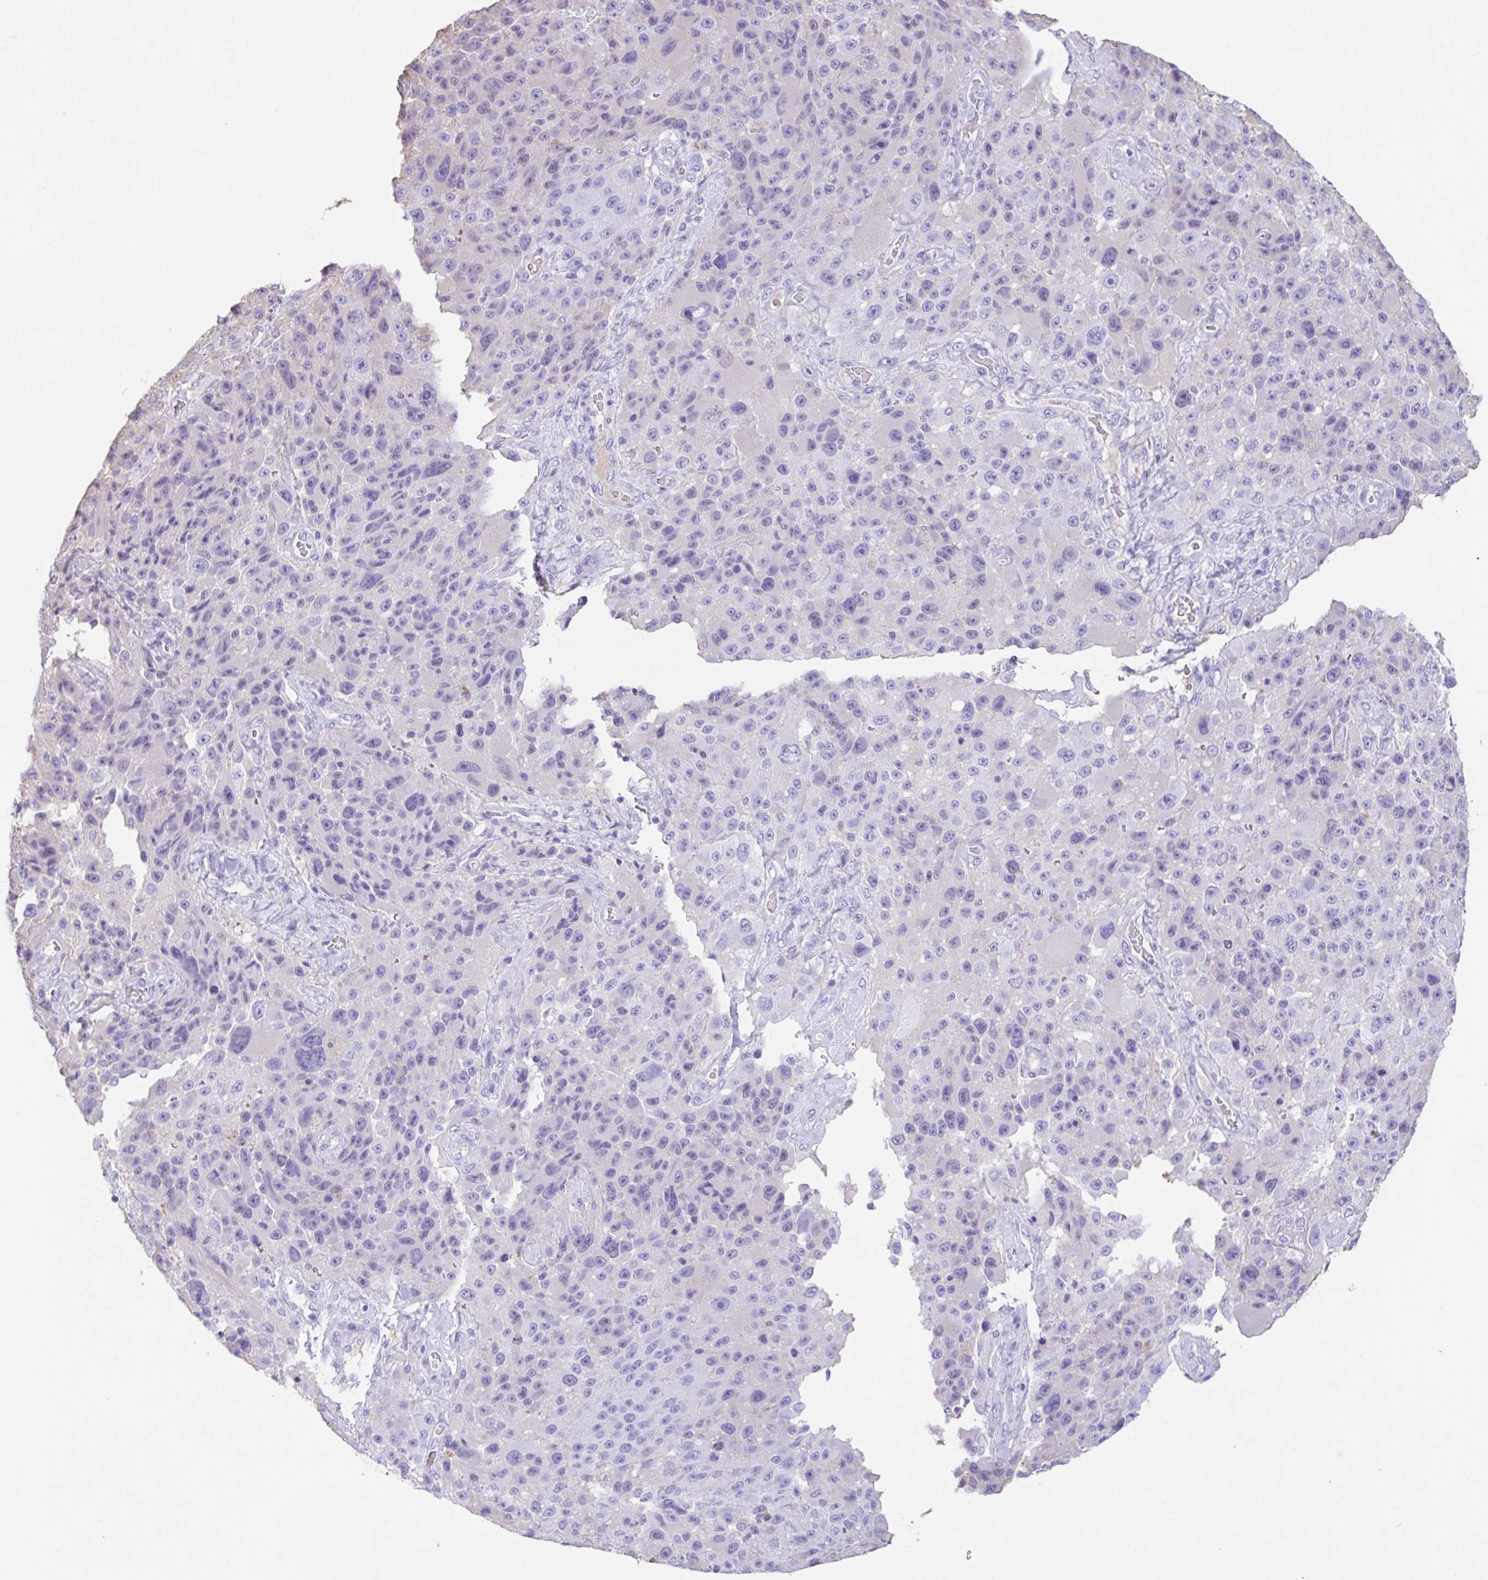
{"staining": {"intensity": "negative", "quantity": "none", "location": "none"}, "tissue": "melanoma", "cell_type": "Tumor cells", "image_type": "cancer", "snomed": [{"axis": "morphology", "description": "Malignant melanoma, Metastatic site"}, {"axis": "topography", "description": "Lymph node"}], "caption": "IHC of human malignant melanoma (metastatic site) exhibits no positivity in tumor cells.", "gene": "HOXC12", "patient": {"sex": "male", "age": 62}}